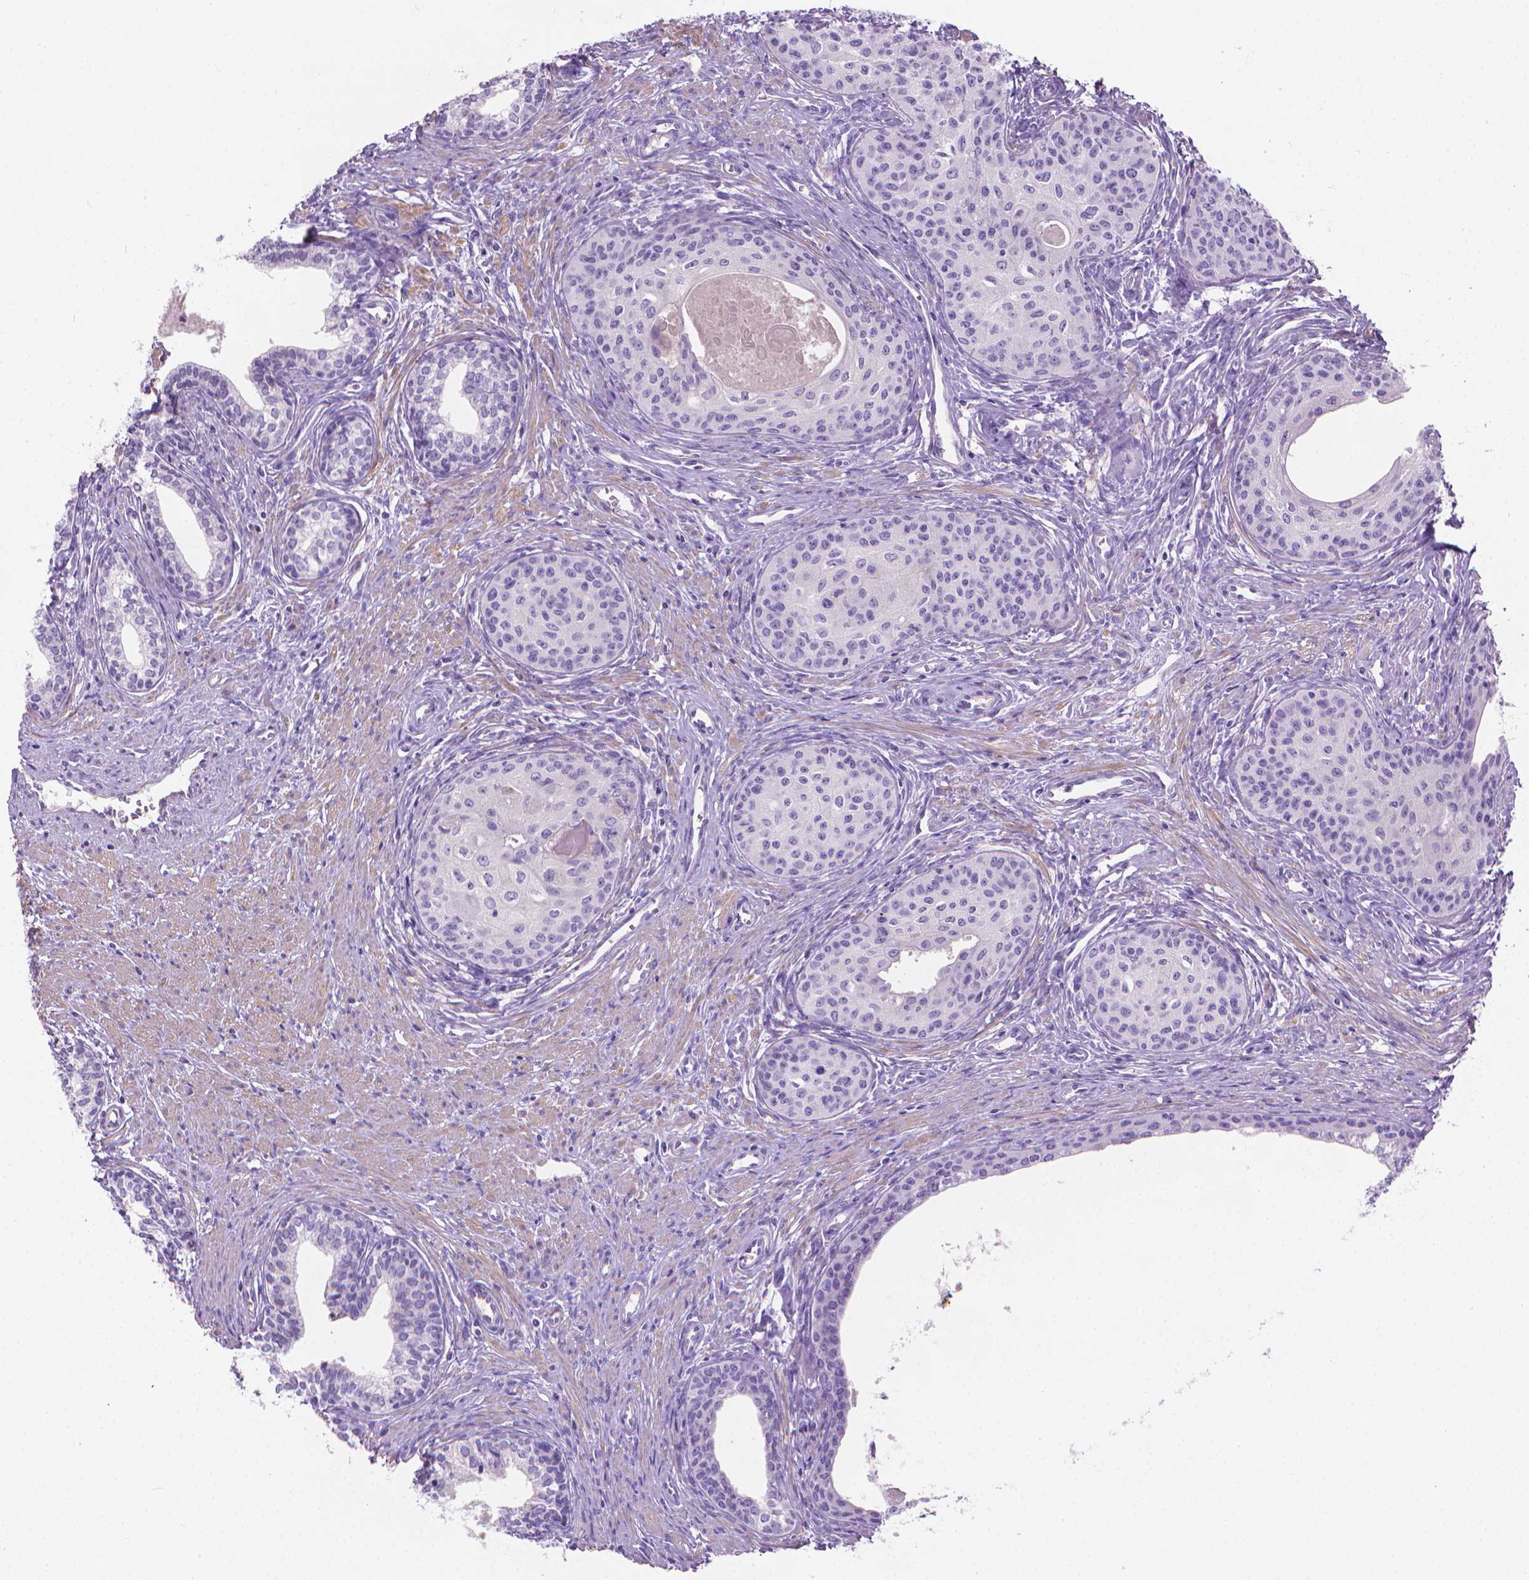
{"staining": {"intensity": "negative", "quantity": "none", "location": "none"}, "tissue": "prostate", "cell_type": "Glandular cells", "image_type": "normal", "snomed": [{"axis": "morphology", "description": "Normal tissue, NOS"}, {"axis": "topography", "description": "Prostate"}], "caption": "A high-resolution image shows IHC staining of benign prostate, which exhibits no significant positivity in glandular cells. Nuclei are stained in blue.", "gene": "FASN", "patient": {"sex": "male", "age": 60}}